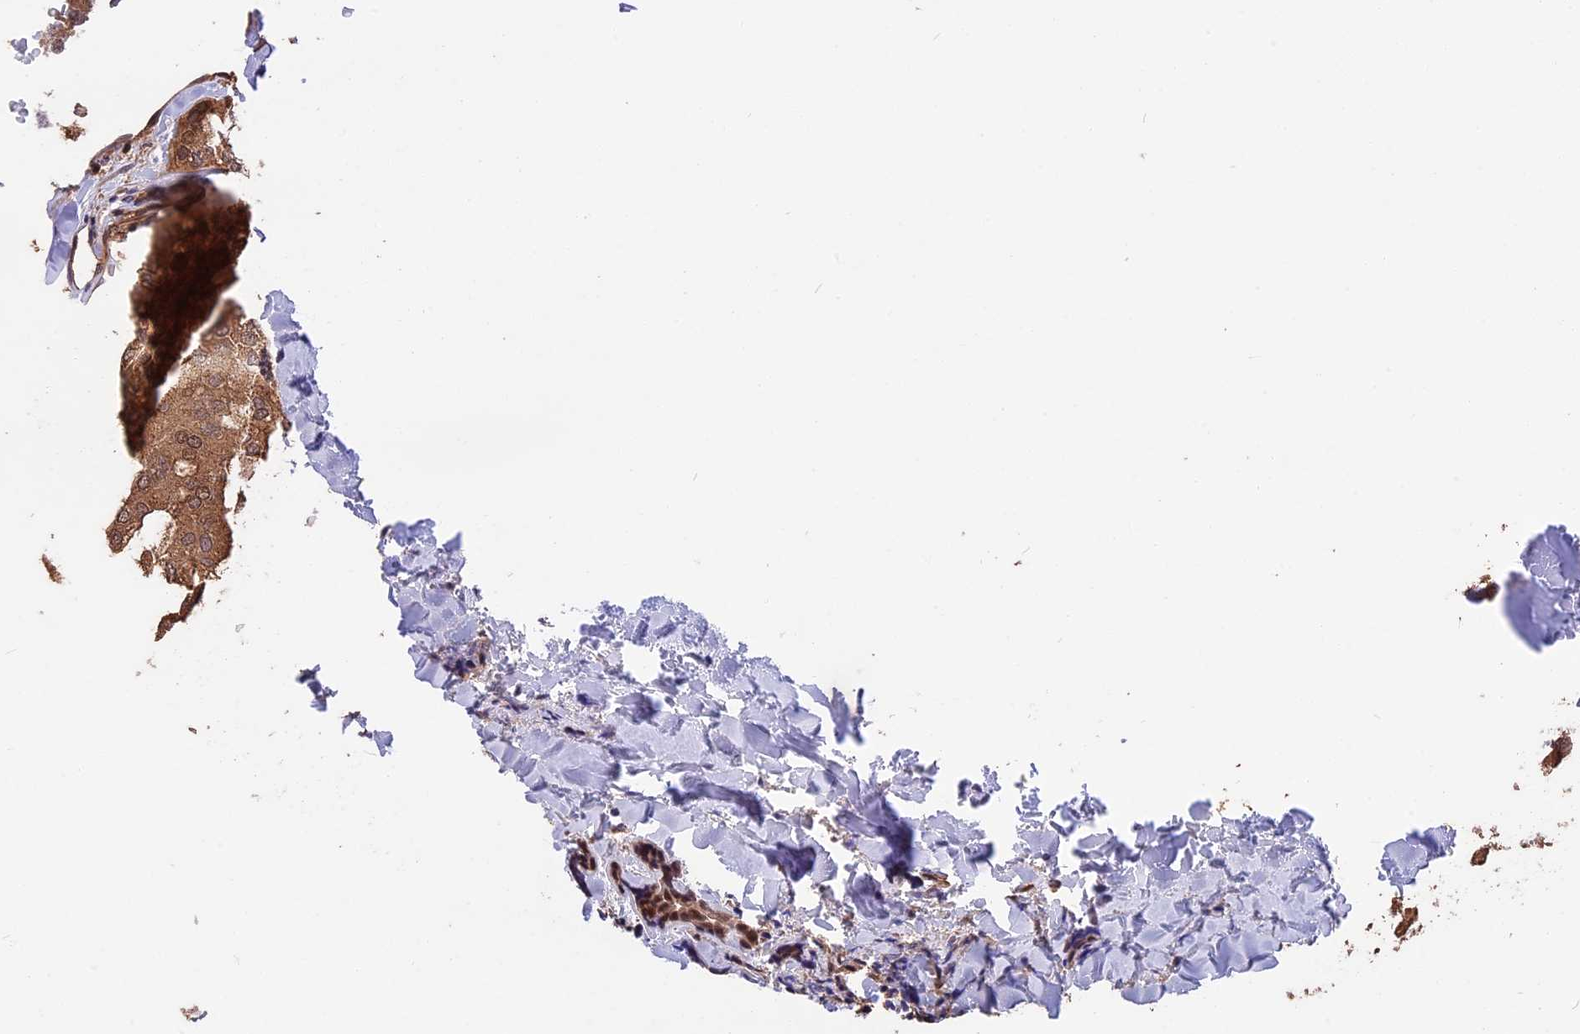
{"staining": {"intensity": "moderate", "quantity": ">75%", "location": "cytoplasmic/membranous"}, "tissue": "head and neck cancer", "cell_type": "Tumor cells", "image_type": "cancer", "snomed": [{"axis": "morphology", "description": "Adenocarcinoma, NOS"}, {"axis": "topography", "description": "Salivary gland"}, {"axis": "topography", "description": "Head-Neck"}], "caption": "Immunohistochemical staining of human adenocarcinoma (head and neck) exhibits medium levels of moderate cytoplasmic/membranous protein staining in about >75% of tumor cells.", "gene": "ESCO1", "patient": {"sex": "female", "age": 63}}